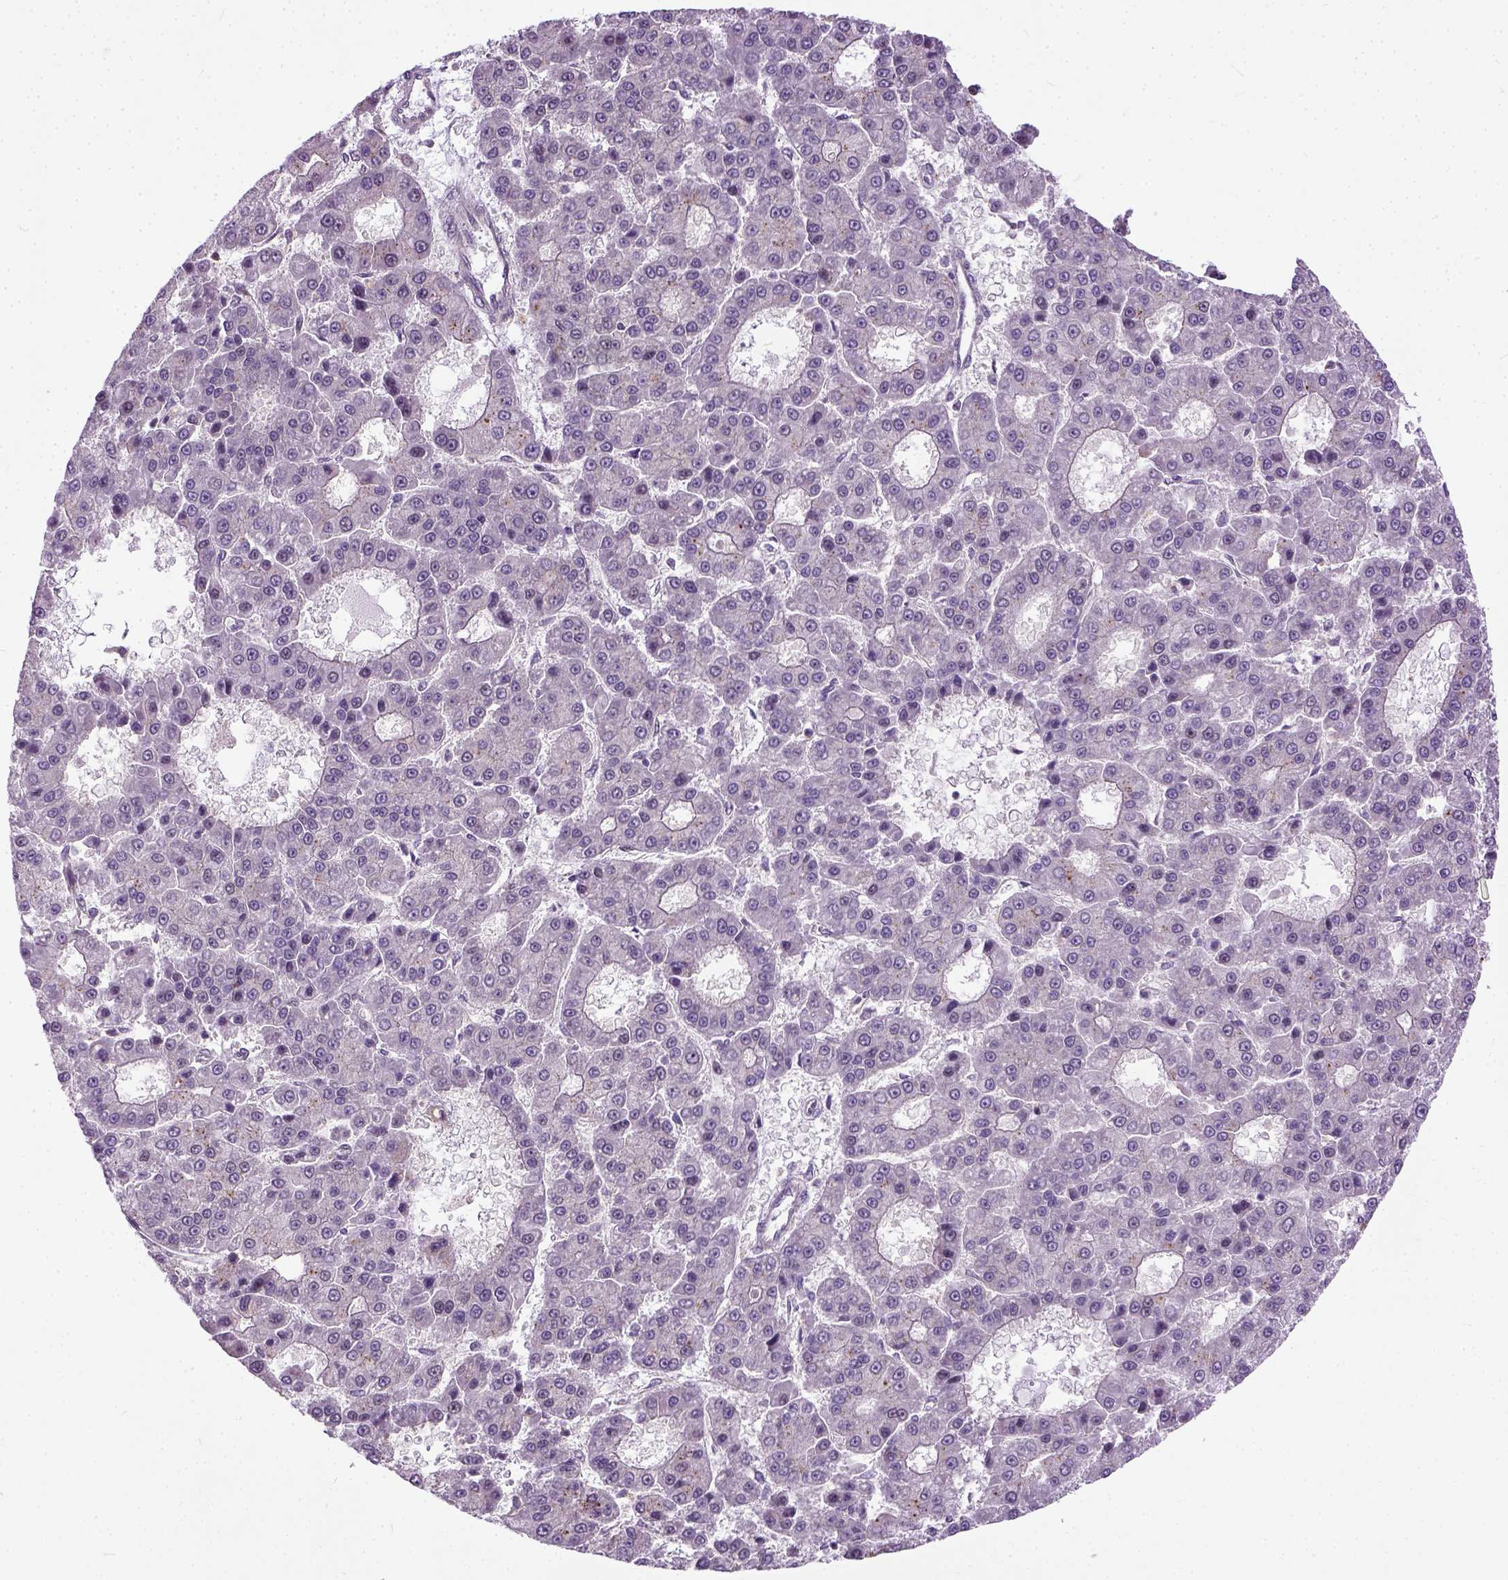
{"staining": {"intensity": "negative", "quantity": "none", "location": "none"}, "tissue": "liver cancer", "cell_type": "Tumor cells", "image_type": "cancer", "snomed": [{"axis": "morphology", "description": "Carcinoma, Hepatocellular, NOS"}, {"axis": "topography", "description": "Liver"}], "caption": "This image is of liver cancer stained with IHC to label a protein in brown with the nuclei are counter-stained blue. There is no expression in tumor cells.", "gene": "UBA3", "patient": {"sex": "male", "age": 70}}